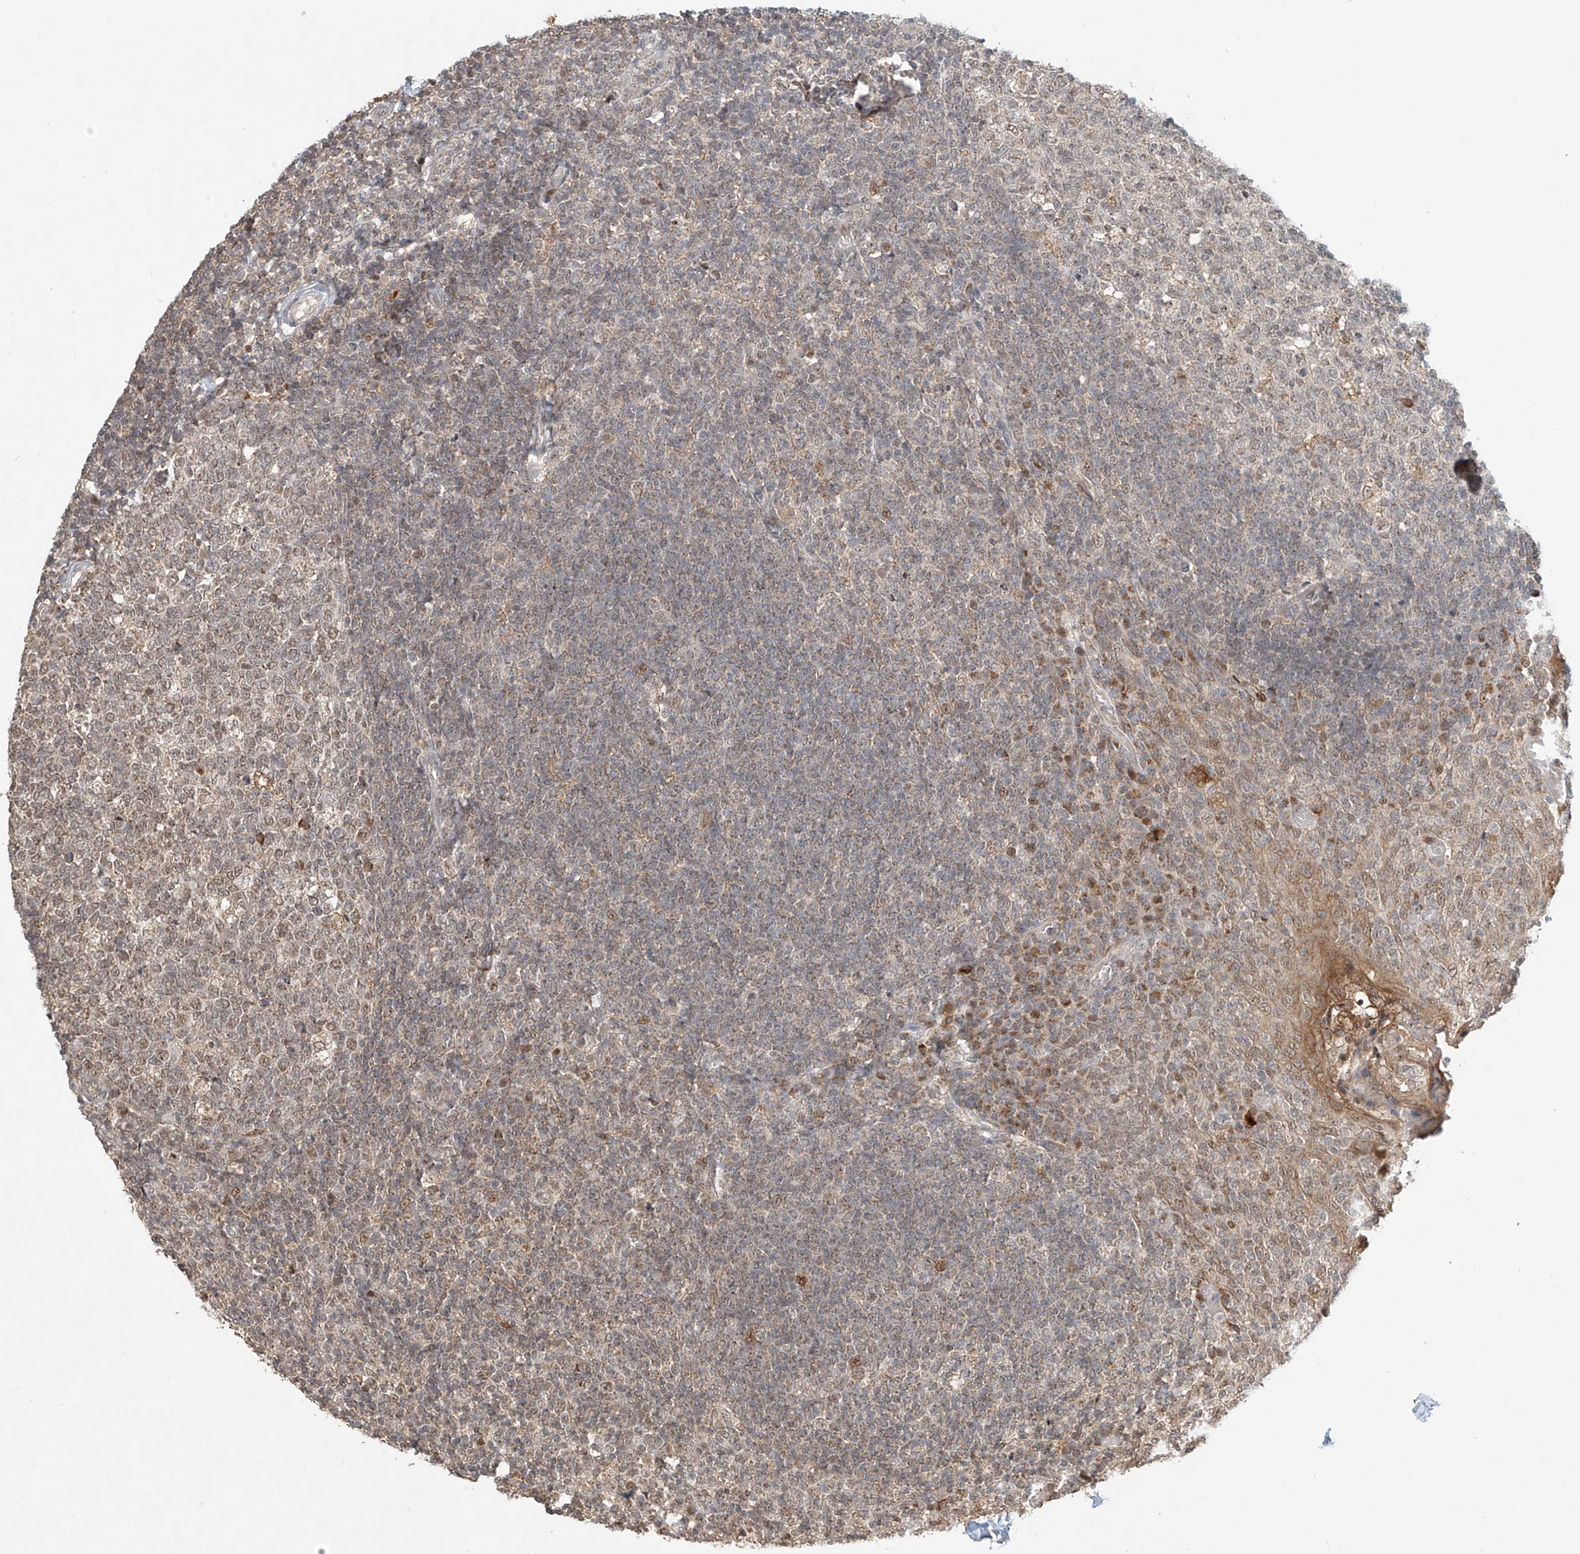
{"staining": {"intensity": "weak", "quantity": "<25%", "location": "cytoplasmic/membranous,nuclear"}, "tissue": "tonsil", "cell_type": "Germinal center cells", "image_type": "normal", "snomed": [{"axis": "morphology", "description": "Normal tissue, NOS"}, {"axis": "topography", "description": "Tonsil"}], "caption": "Immunohistochemistry histopathology image of normal tonsil: tonsil stained with DAB shows no significant protein expression in germinal center cells. The staining was performed using DAB to visualize the protein expression in brown, while the nuclei were stained in blue with hematoxylin (Magnification: 20x).", "gene": "SYTL3", "patient": {"sex": "female", "age": 19}}